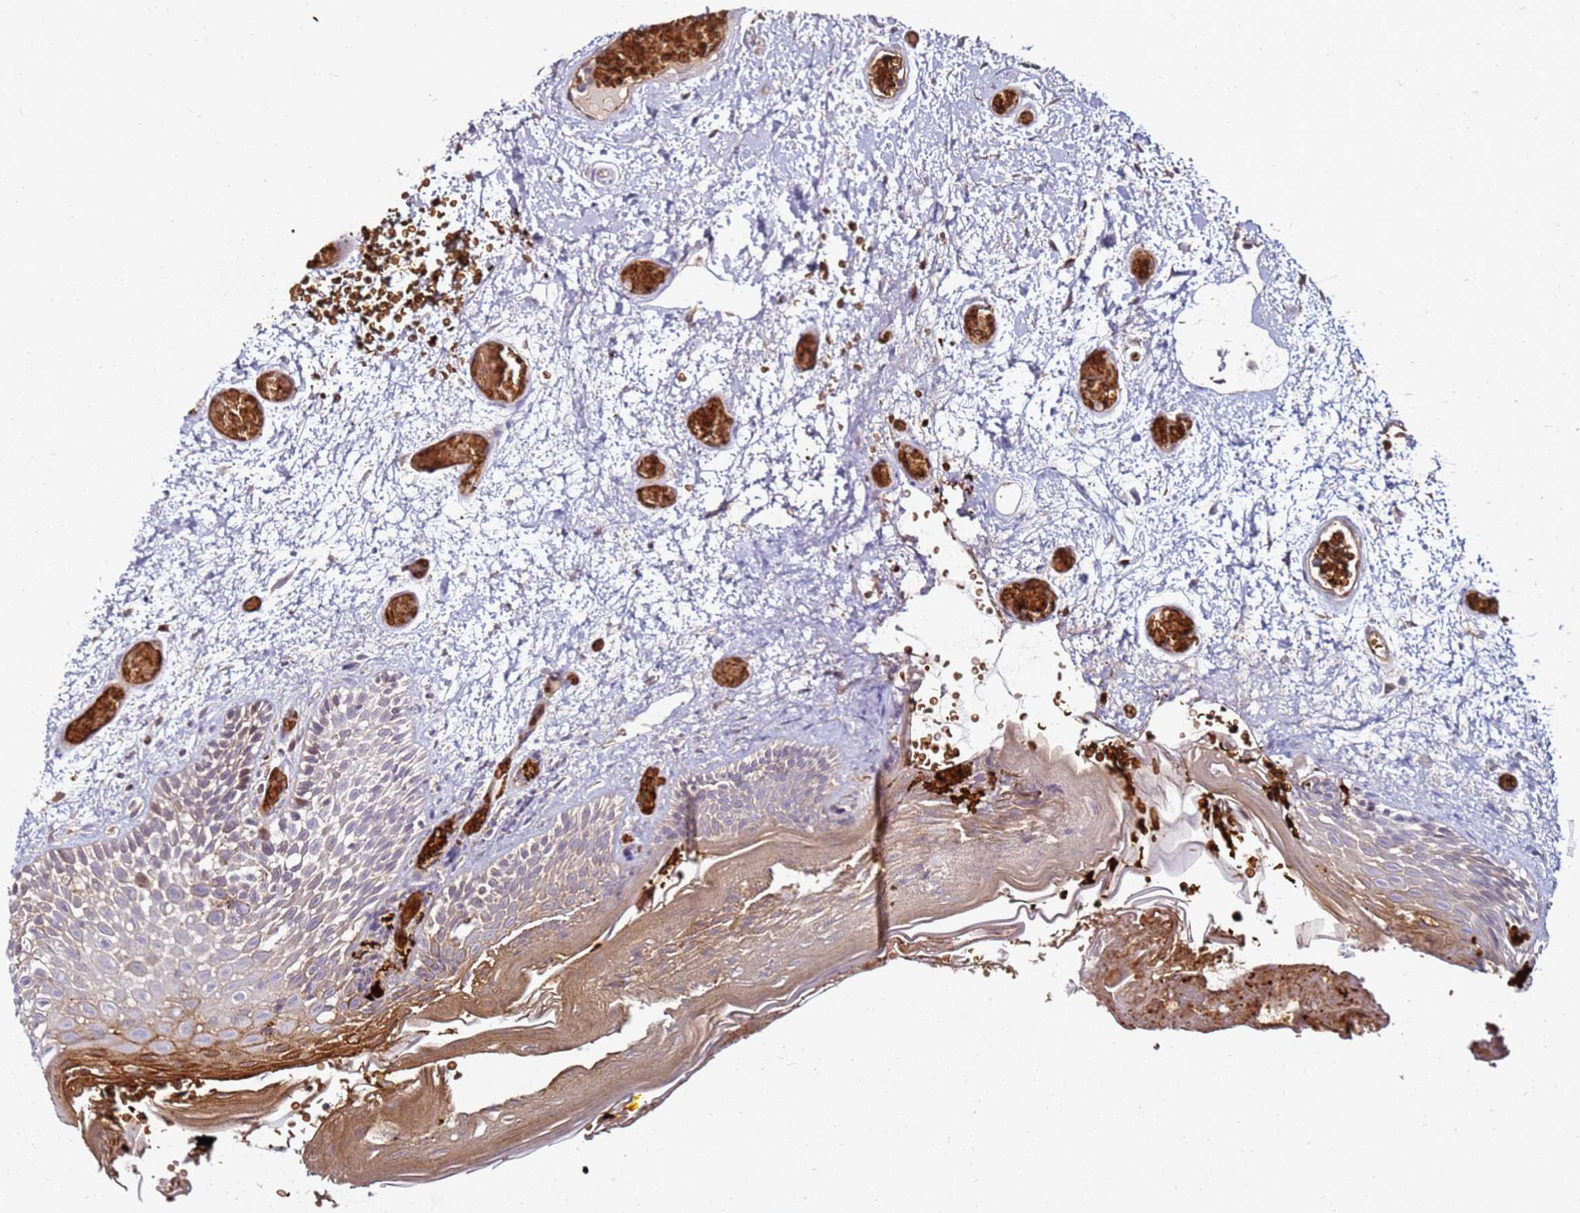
{"staining": {"intensity": "moderate", "quantity": "25%-75%", "location": "cytoplasmic/membranous"}, "tissue": "oral mucosa", "cell_type": "Squamous epithelial cells", "image_type": "normal", "snomed": [{"axis": "morphology", "description": "Normal tissue, NOS"}, {"axis": "morphology", "description": "Squamous cell carcinoma, NOS"}, {"axis": "topography", "description": "Oral tissue"}, {"axis": "topography", "description": "Tounge, NOS"}, {"axis": "topography", "description": "Head-Neck"}], "caption": "High-magnification brightfield microscopy of benign oral mucosa stained with DAB (brown) and counterstained with hematoxylin (blue). squamous epithelial cells exhibit moderate cytoplasmic/membranous expression is appreciated in approximately25%-75% of cells. Using DAB (brown) and hematoxylin (blue) stains, captured at high magnification using brightfield microscopy.", "gene": "RNF11", "patient": {"sex": "male", "age": 76}}